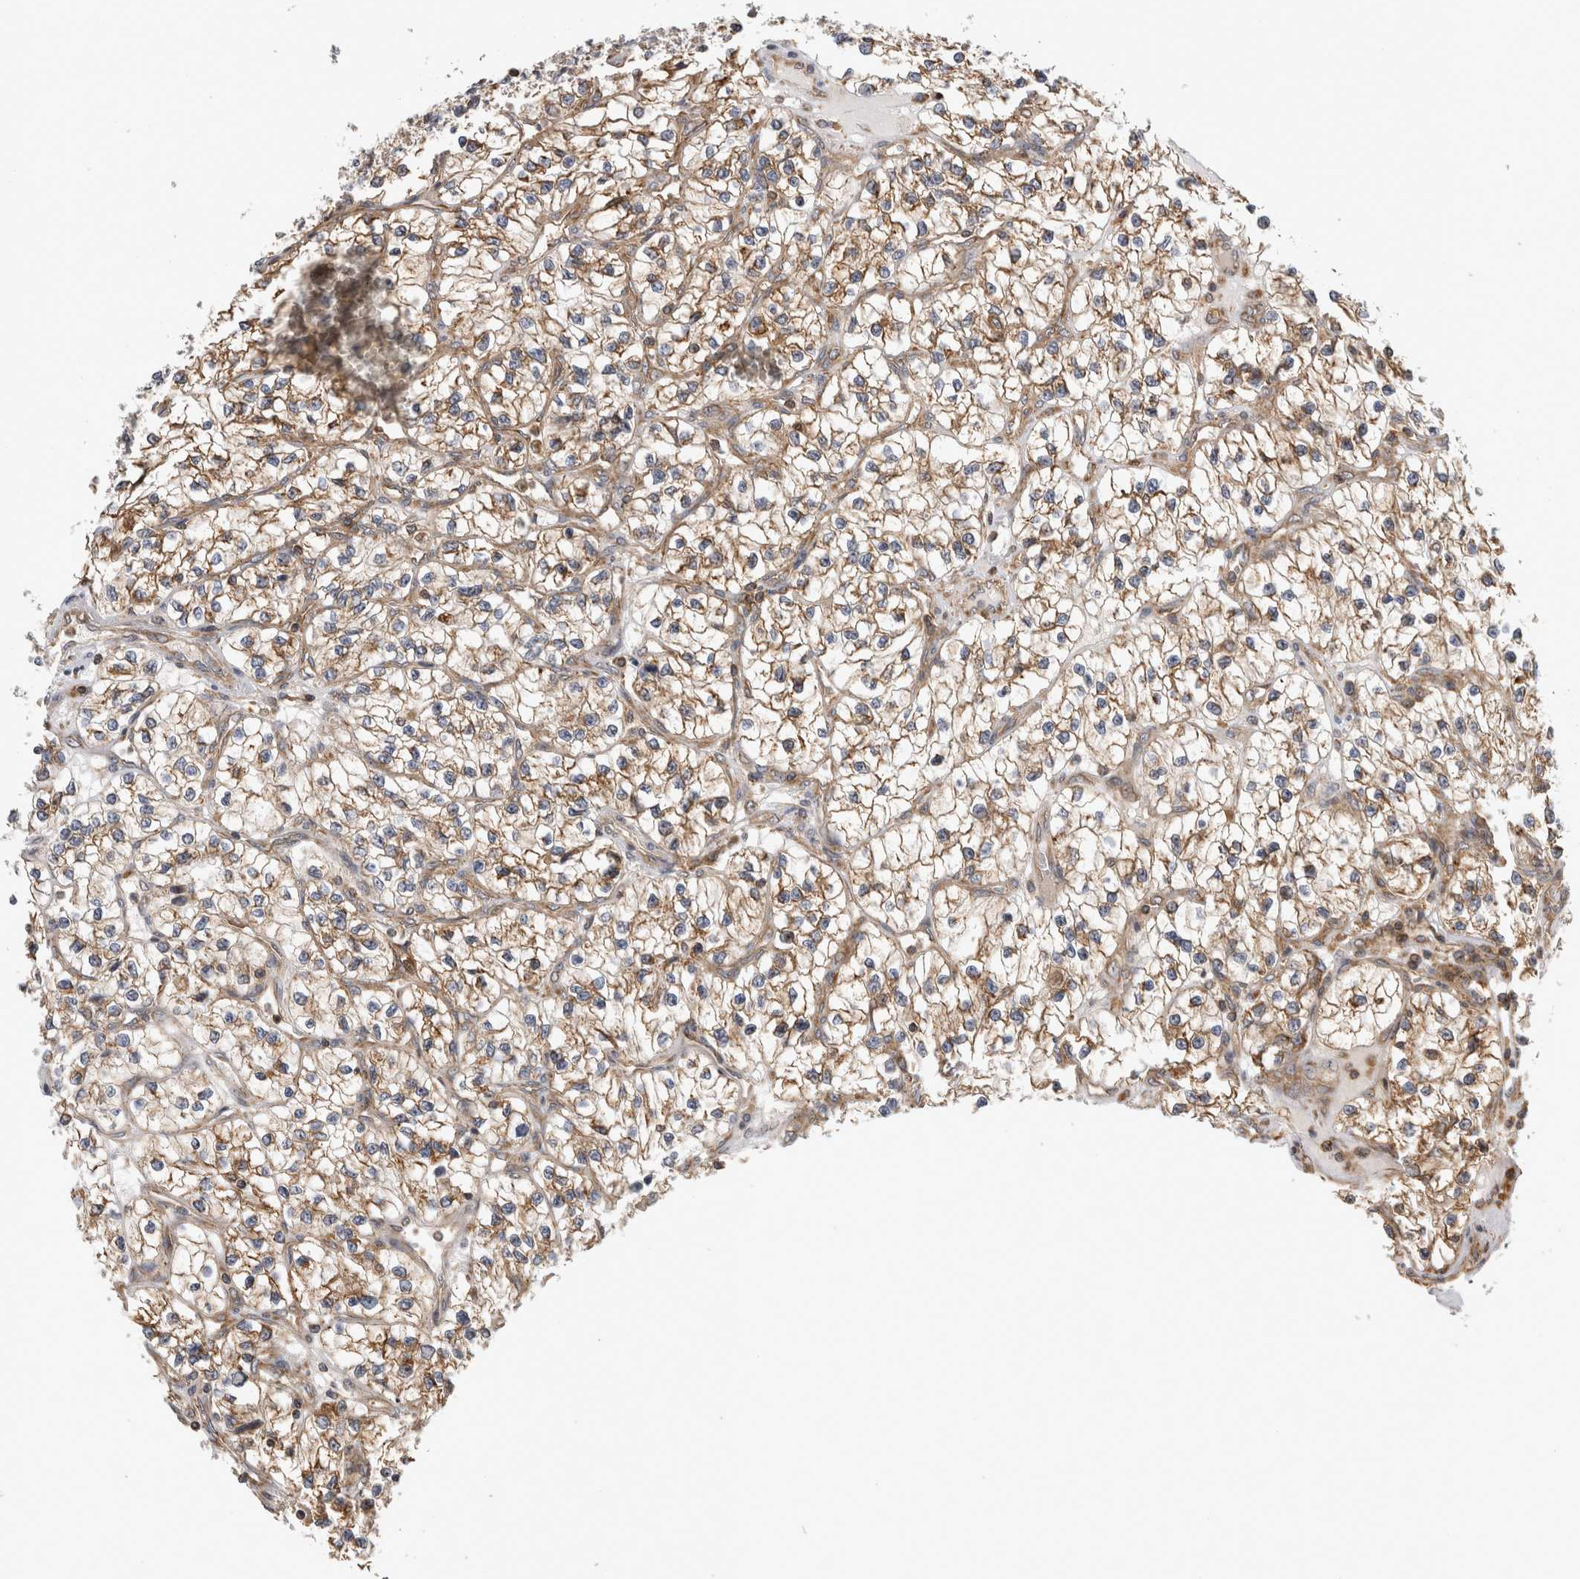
{"staining": {"intensity": "moderate", "quantity": ">75%", "location": "cytoplasmic/membranous"}, "tissue": "renal cancer", "cell_type": "Tumor cells", "image_type": "cancer", "snomed": [{"axis": "morphology", "description": "Adenocarcinoma, NOS"}, {"axis": "topography", "description": "Kidney"}], "caption": "The histopathology image demonstrates immunohistochemical staining of renal cancer. There is moderate cytoplasmic/membranous staining is present in about >75% of tumor cells.", "gene": "GRIK2", "patient": {"sex": "female", "age": 57}}